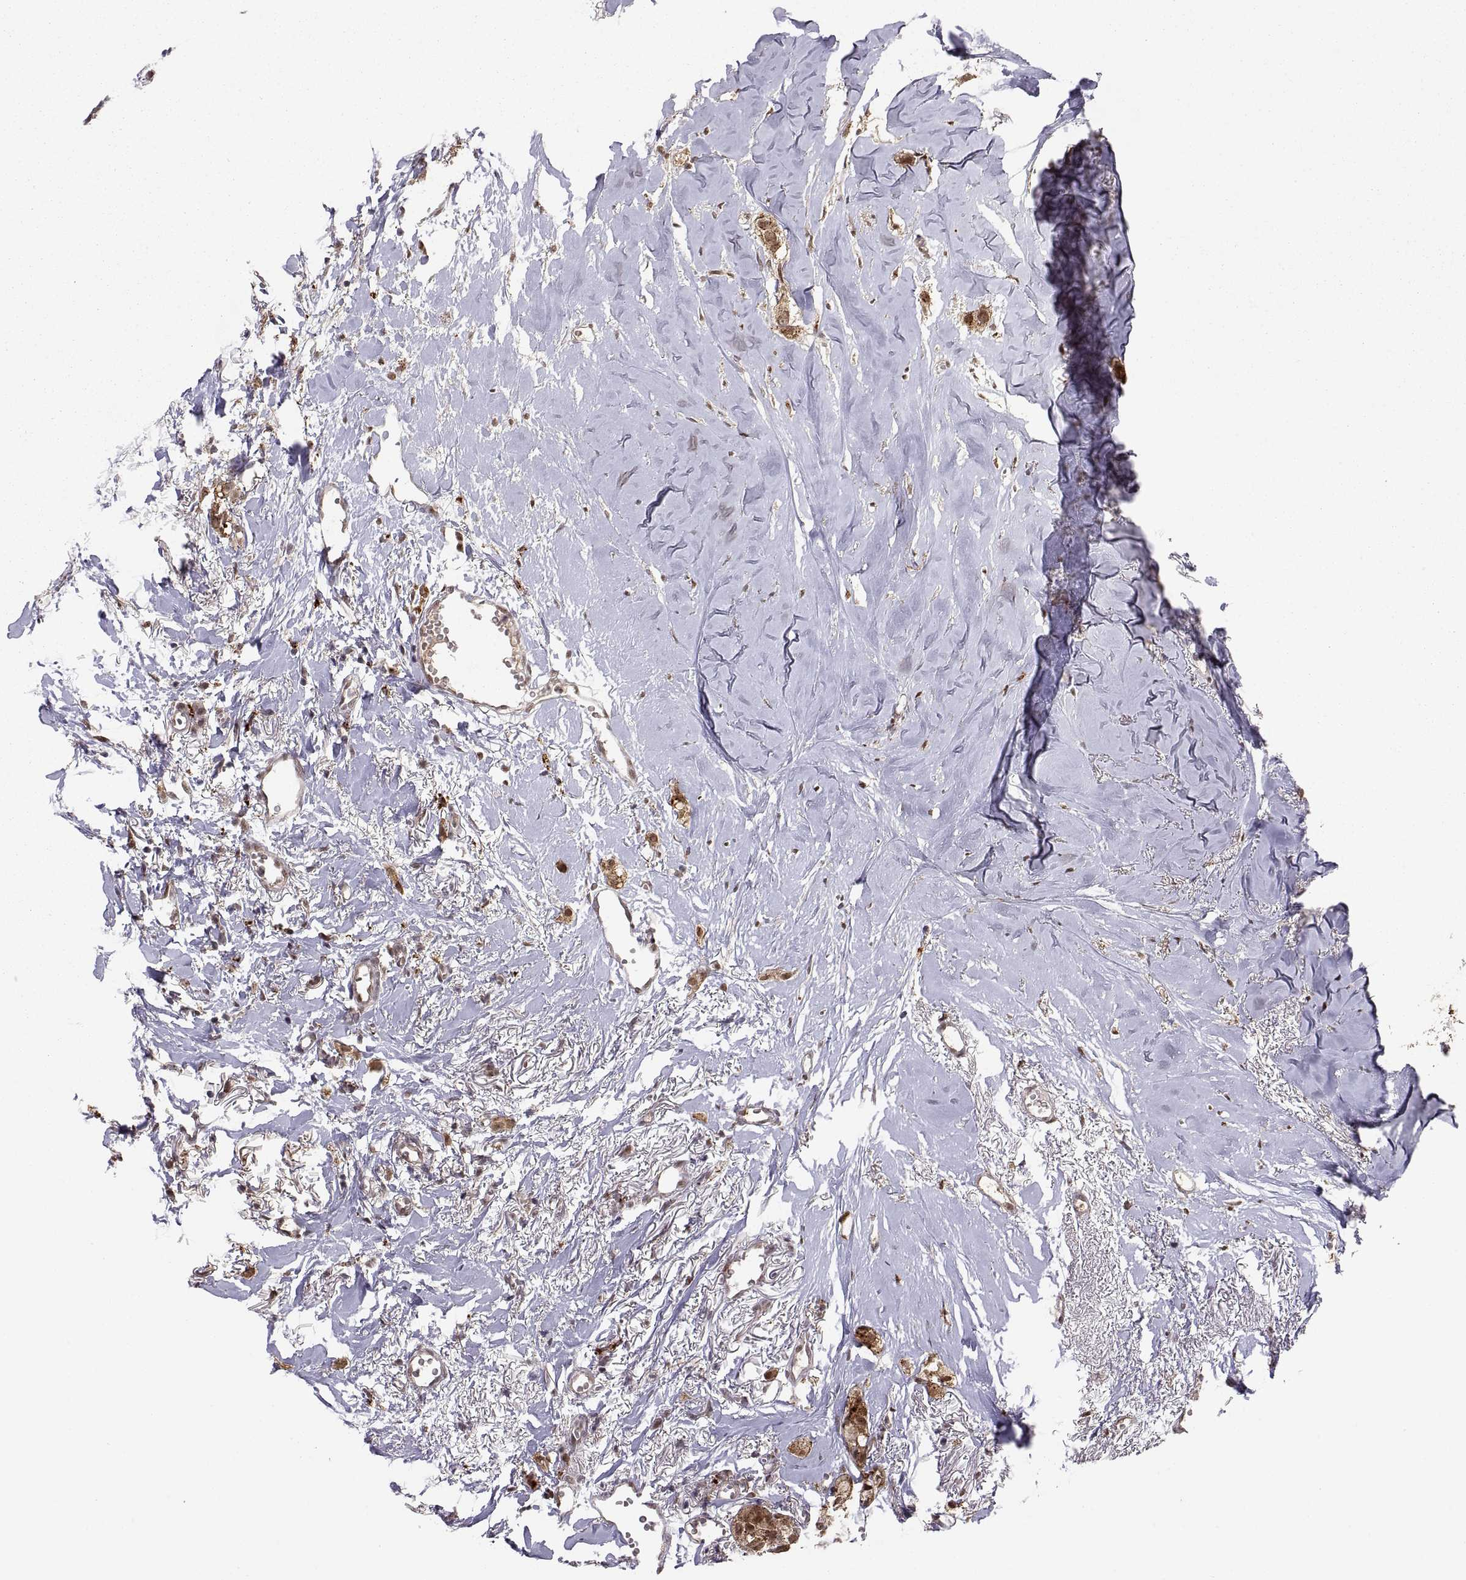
{"staining": {"intensity": "moderate", "quantity": ">75%", "location": "cytoplasmic/membranous,nuclear"}, "tissue": "breast cancer", "cell_type": "Tumor cells", "image_type": "cancer", "snomed": [{"axis": "morphology", "description": "Duct carcinoma"}, {"axis": "topography", "description": "Breast"}], "caption": "An immunohistochemistry image of tumor tissue is shown. Protein staining in brown shows moderate cytoplasmic/membranous and nuclear positivity in breast cancer (intraductal carcinoma) within tumor cells. (DAB (3,3'-diaminobenzidine) IHC with brightfield microscopy, high magnification).", "gene": "PSMC2", "patient": {"sex": "female", "age": 85}}